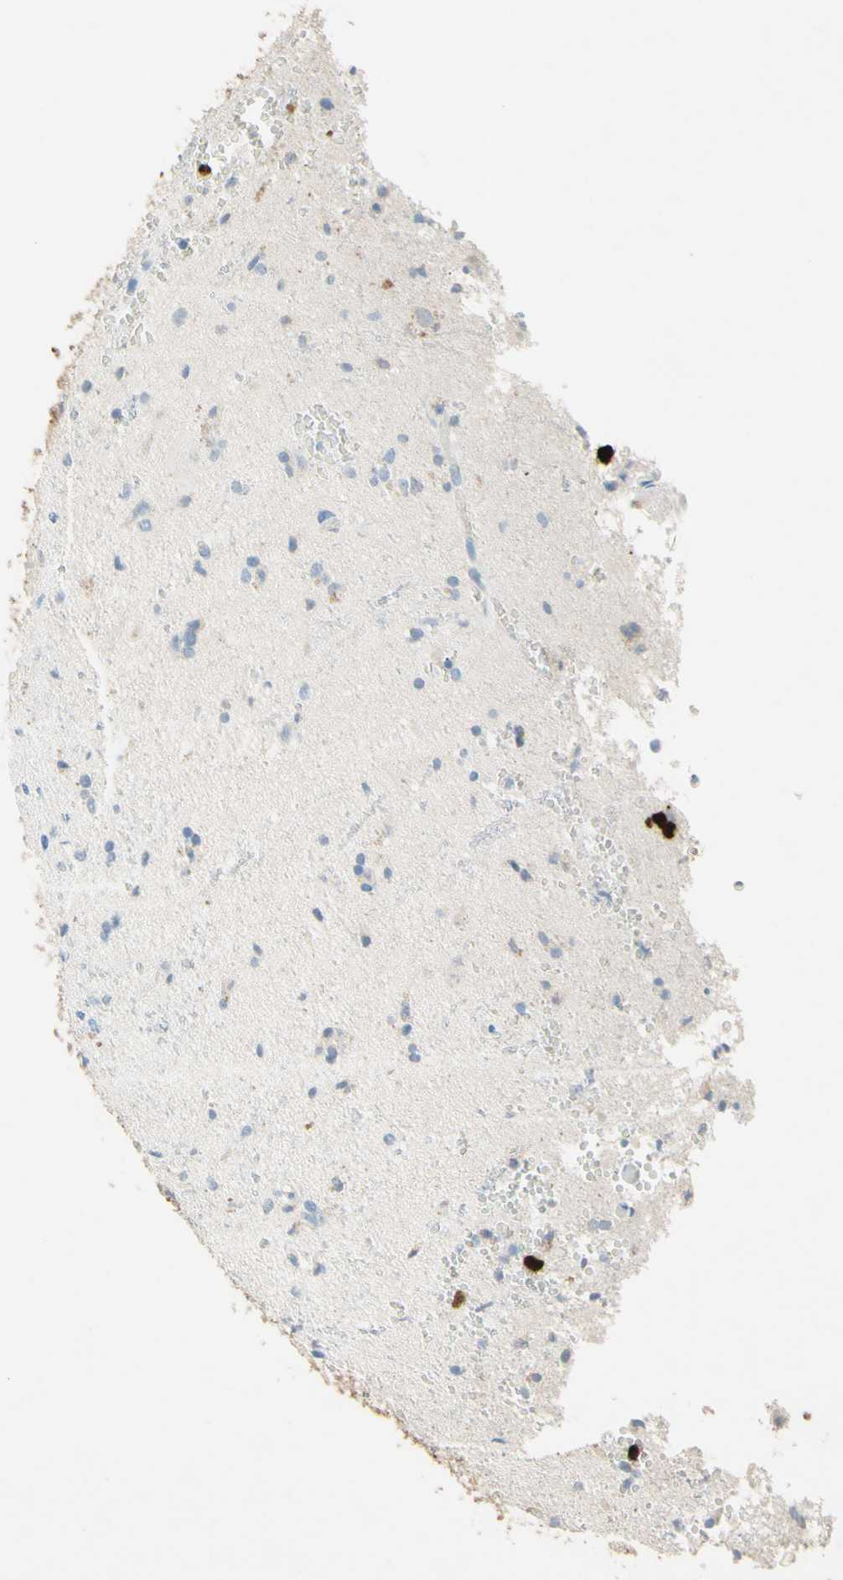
{"staining": {"intensity": "negative", "quantity": "none", "location": "none"}, "tissue": "glioma", "cell_type": "Tumor cells", "image_type": "cancer", "snomed": [{"axis": "morphology", "description": "Glioma, malignant, High grade"}, {"axis": "topography", "description": "Brain"}], "caption": "This image is of glioma stained with immunohistochemistry to label a protein in brown with the nuclei are counter-stained blue. There is no expression in tumor cells.", "gene": "NFKBIZ", "patient": {"sex": "male", "age": 47}}